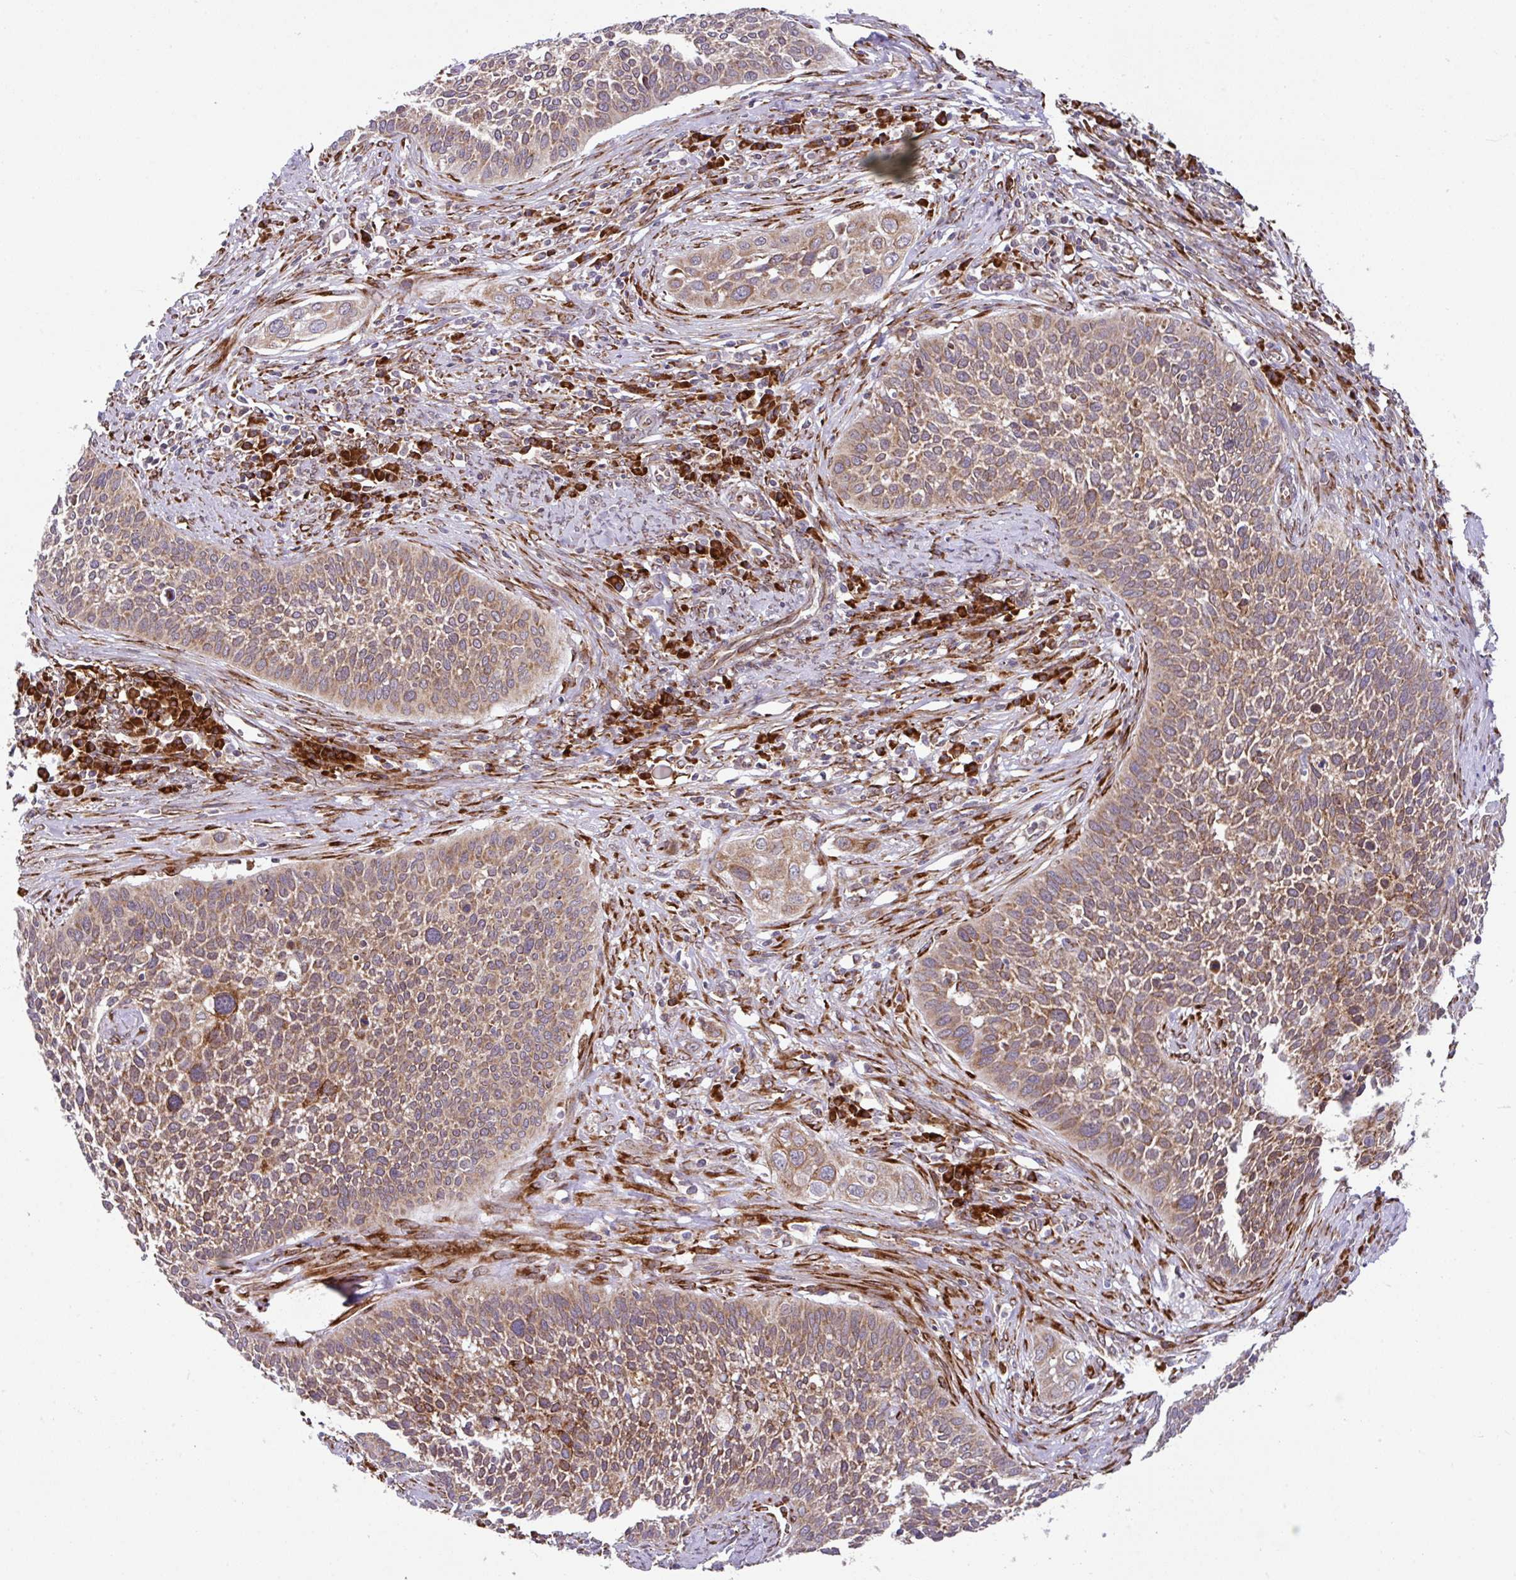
{"staining": {"intensity": "moderate", "quantity": ">75%", "location": "cytoplasmic/membranous"}, "tissue": "cervical cancer", "cell_type": "Tumor cells", "image_type": "cancer", "snomed": [{"axis": "morphology", "description": "Squamous cell carcinoma, NOS"}, {"axis": "topography", "description": "Cervix"}], "caption": "About >75% of tumor cells in squamous cell carcinoma (cervical) demonstrate moderate cytoplasmic/membranous protein positivity as visualized by brown immunohistochemical staining.", "gene": "SLC39A7", "patient": {"sex": "female", "age": 34}}